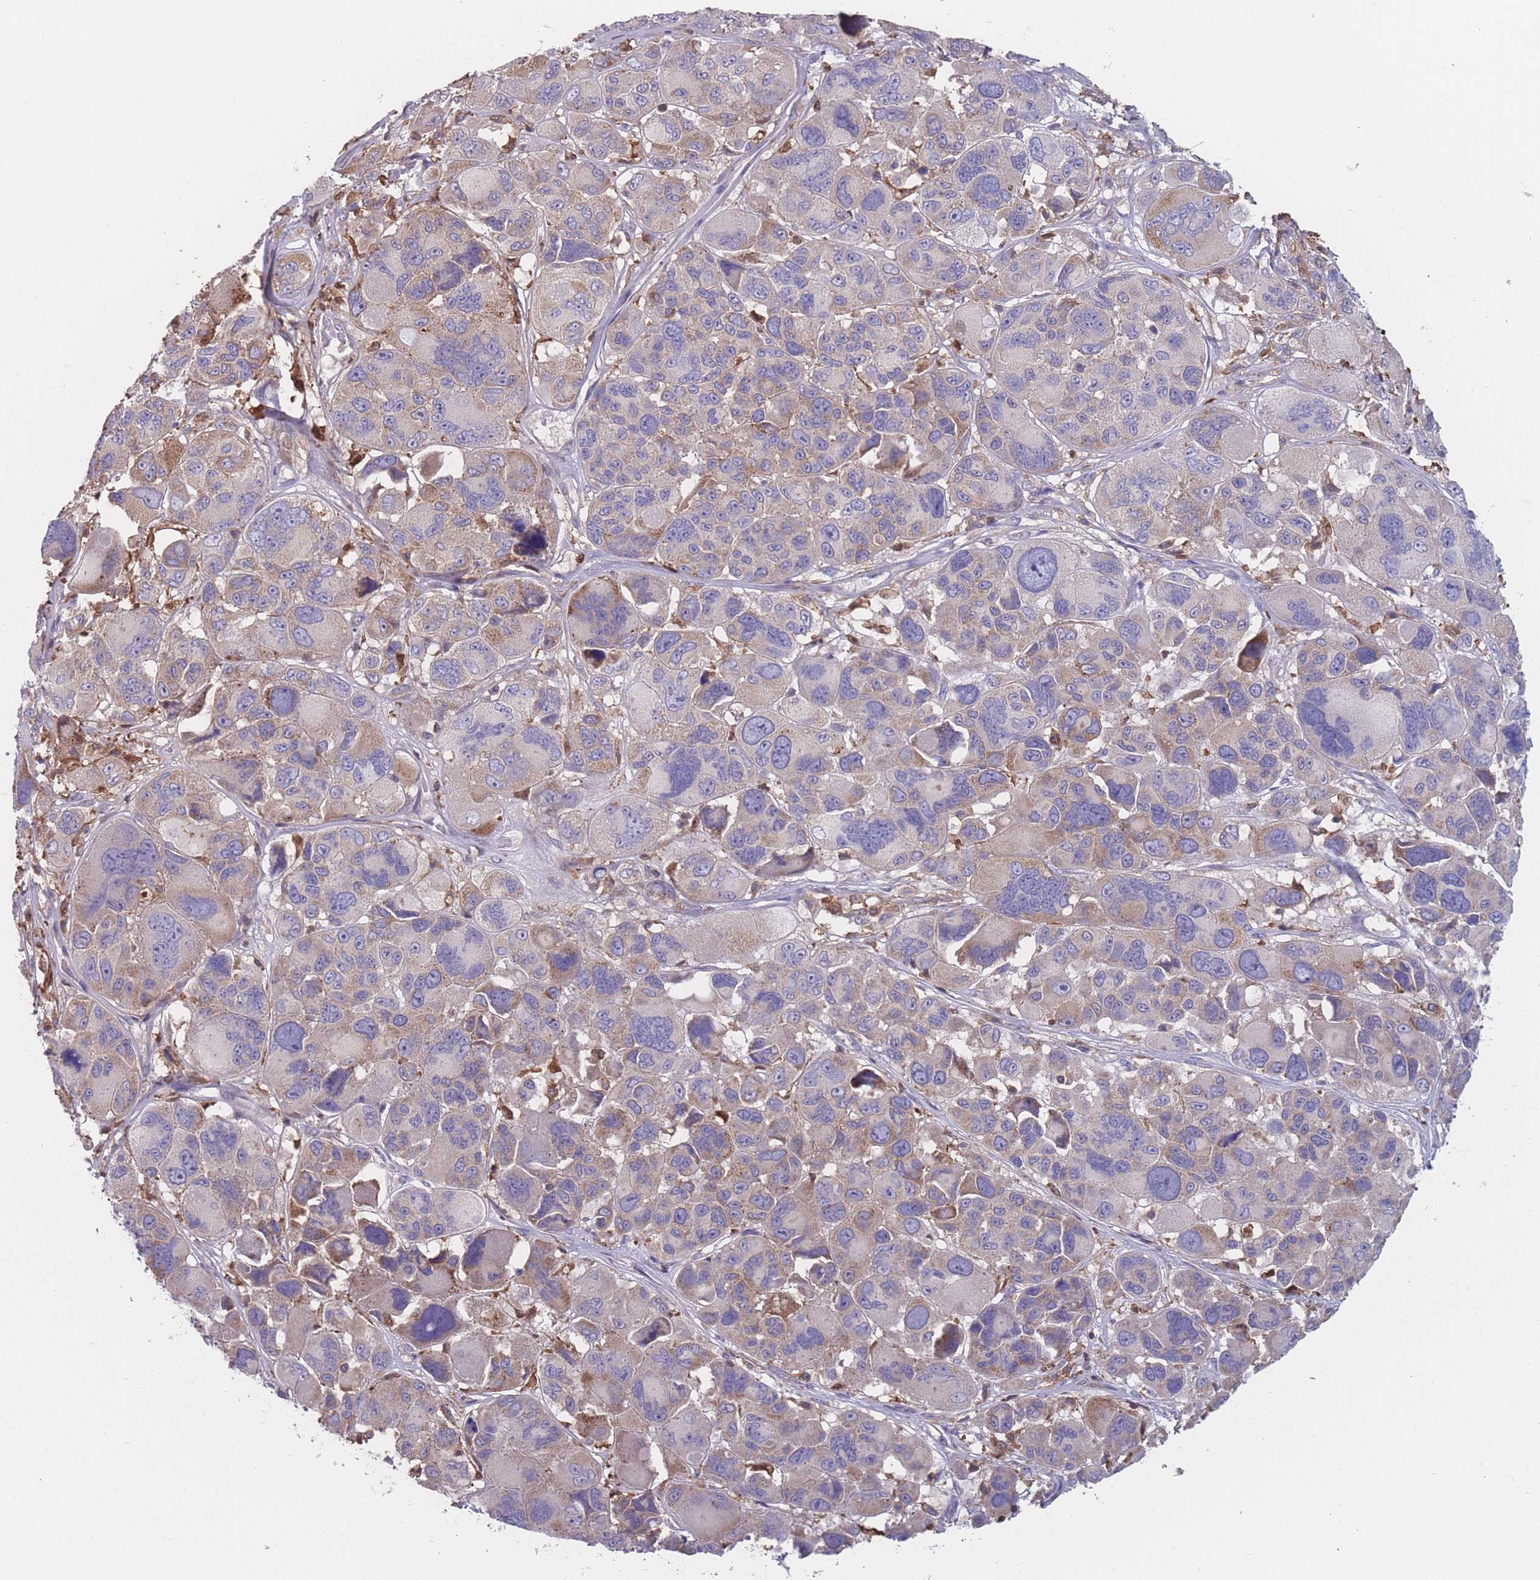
{"staining": {"intensity": "weak", "quantity": "25%-75%", "location": "cytoplasmic/membranous"}, "tissue": "melanoma", "cell_type": "Tumor cells", "image_type": "cancer", "snomed": [{"axis": "morphology", "description": "Malignant melanoma, NOS"}, {"axis": "topography", "description": "Skin"}], "caption": "Protein staining displays weak cytoplasmic/membranous positivity in about 25%-75% of tumor cells in melanoma.", "gene": "CD33", "patient": {"sex": "female", "age": 66}}